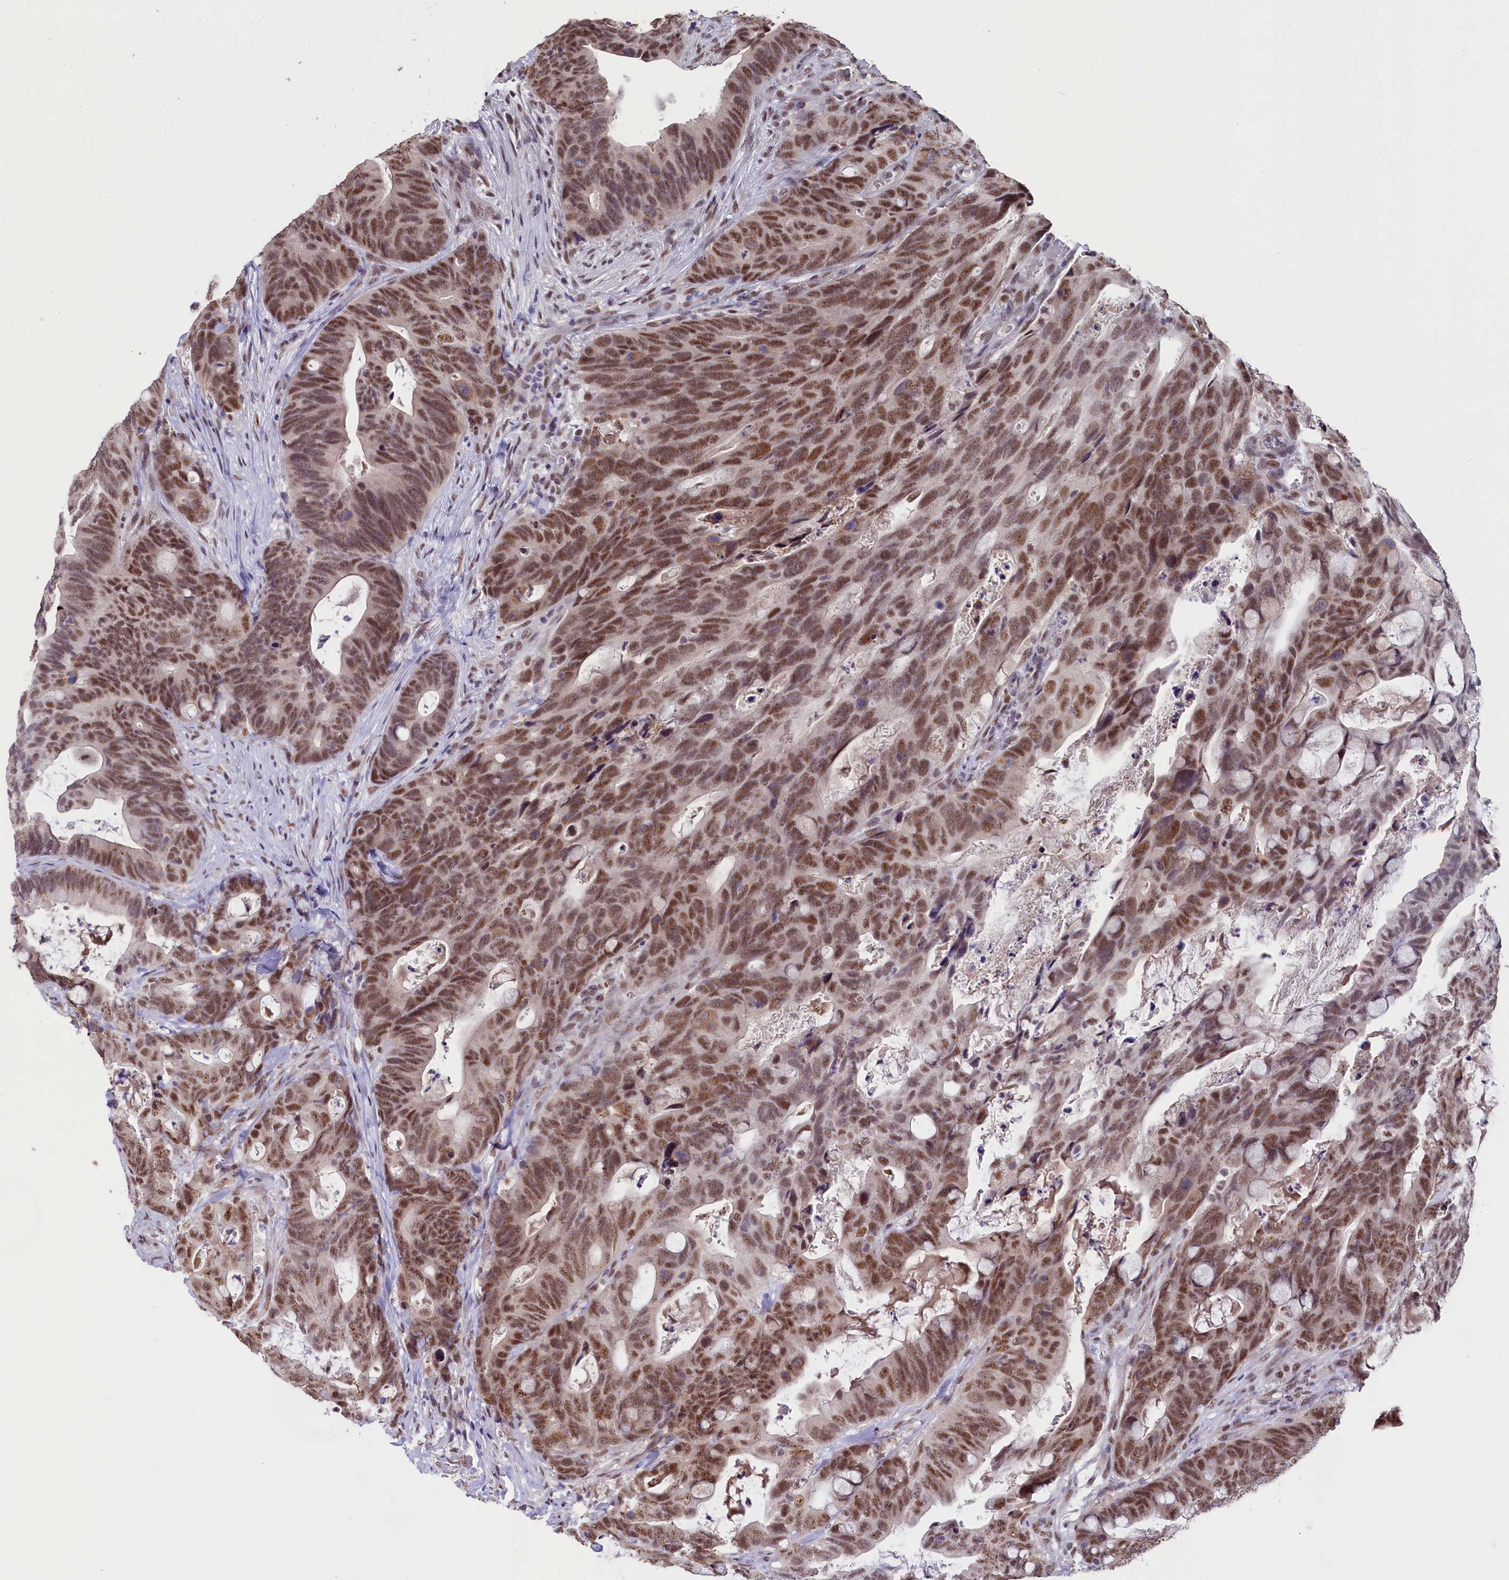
{"staining": {"intensity": "moderate", "quantity": ">75%", "location": "nuclear"}, "tissue": "colorectal cancer", "cell_type": "Tumor cells", "image_type": "cancer", "snomed": [{"axis": "morphology", "description": "Adenocarcinoma, NOS"}, {"axis": "topography", "description": "Colon"}], "caption": "A medium amount of moderate nuclear expression is seen in about >75% of tumor cells in colorectal cancer (adenocarcinoma) tissue. (brown staining indicates protein expression, while blue staining denotes nuclei).", "gene": "NCBP1", "patient": {"sex": "female", "age": 82}}